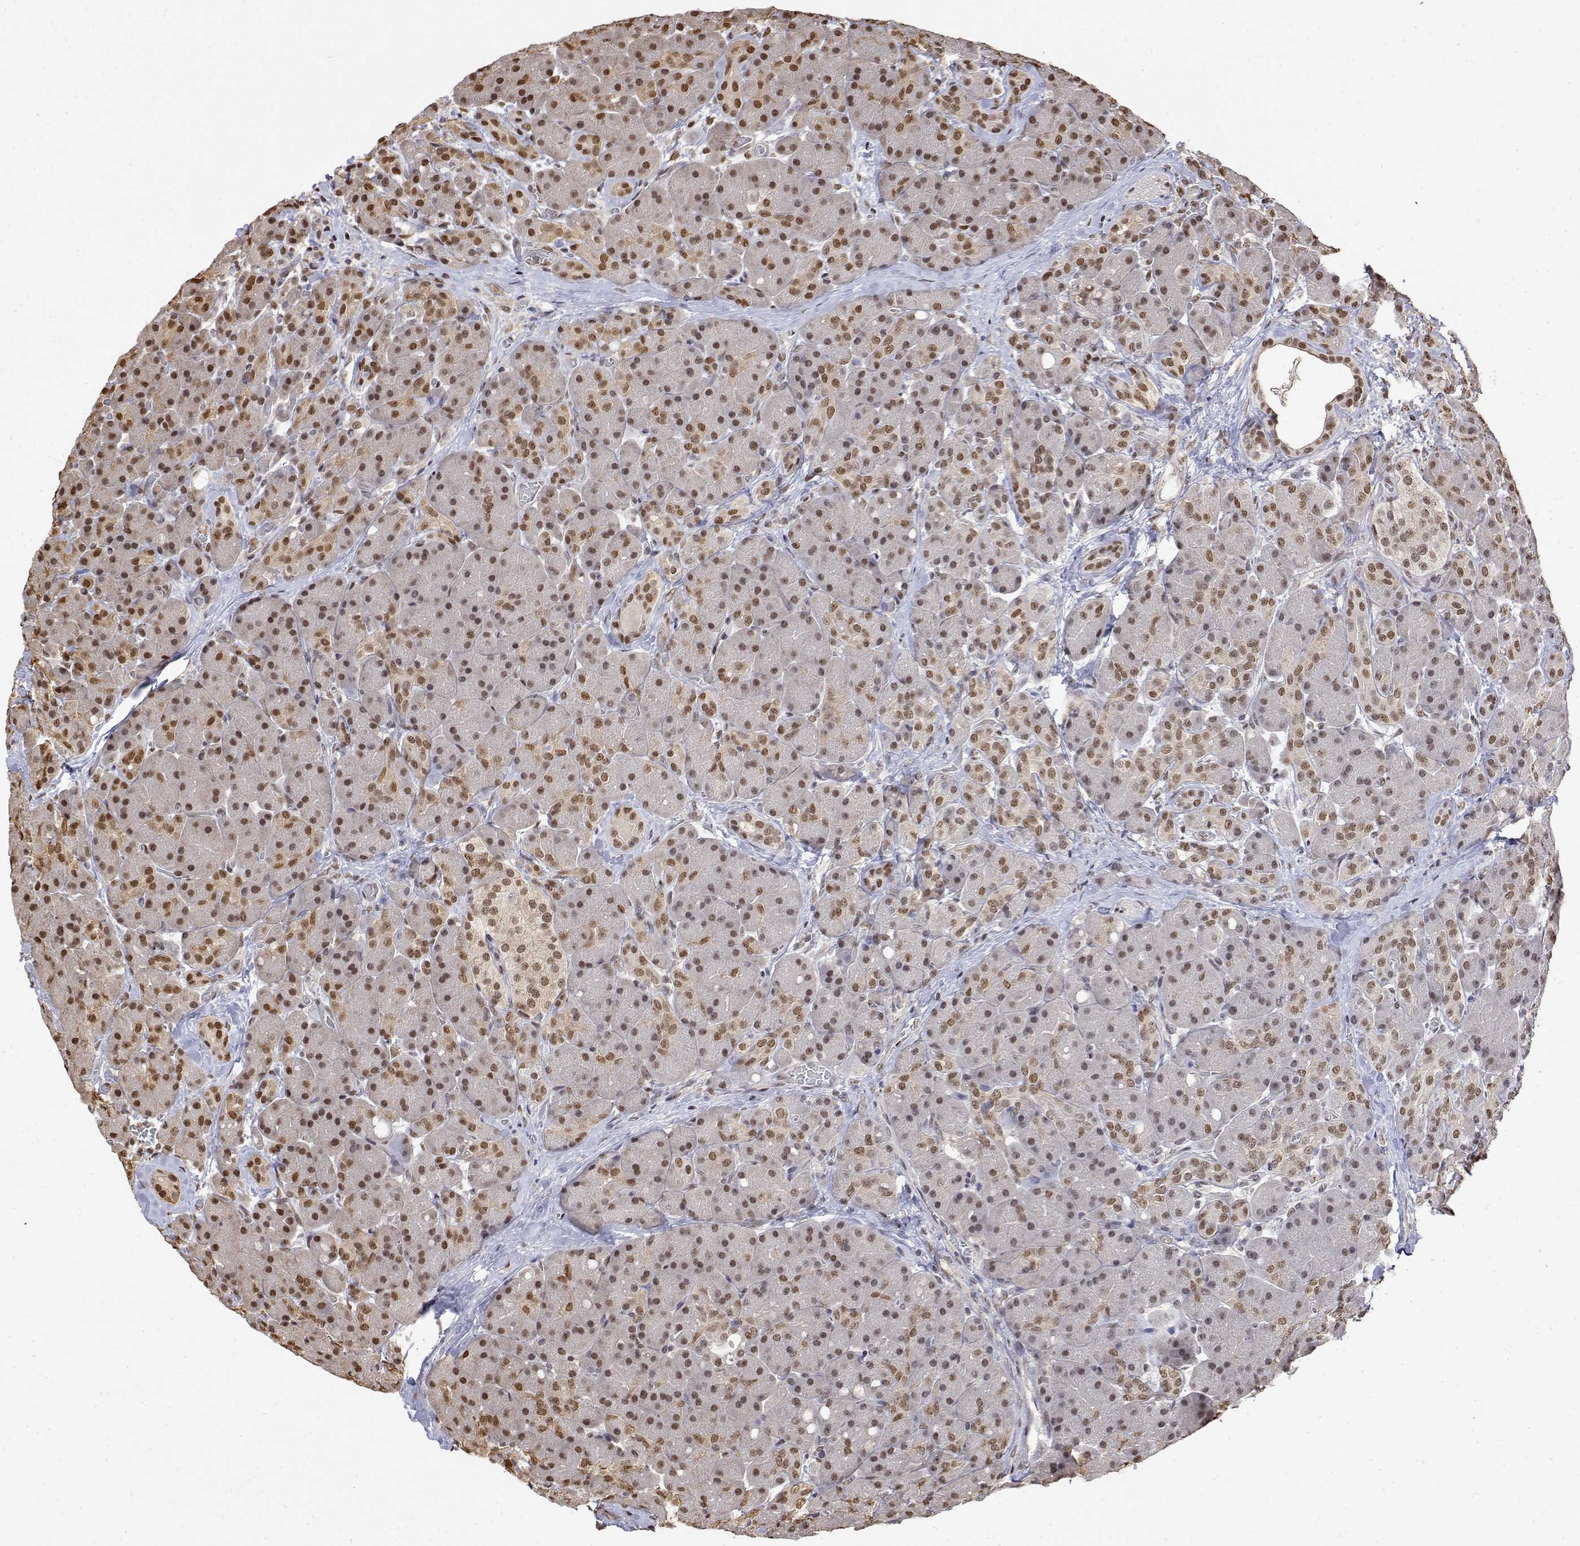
{"staining": {"intensity": "moderate", "quantity": ">75%", "location": "nuclear"}, "tissue": "pancreas", "cell_type": "Exocrine glandular cells", "image_type": "normal", "snomed": [{"axis": "morphology", "description": "Normal tissue, NOS"}, {"axis": "topography", "description": "Pancreas"}], "caption": "High-magnification brightfield microscopy of normal pancreas stained with DAB (brown) and counterstained with hematoxylin (blue). exocrine glandular cells exhibit moderate nuclear positivity is identified in approximately>75% of cells. The staining was performed using DAB (3,3'-diaminobenzidine) to visualize the protein expression in brown, while the nuclei were stained in blue with hematoxylin (Magnification: 20x).", "gene": "TPI1", "patient": {"sex": "male", "age": 55}}